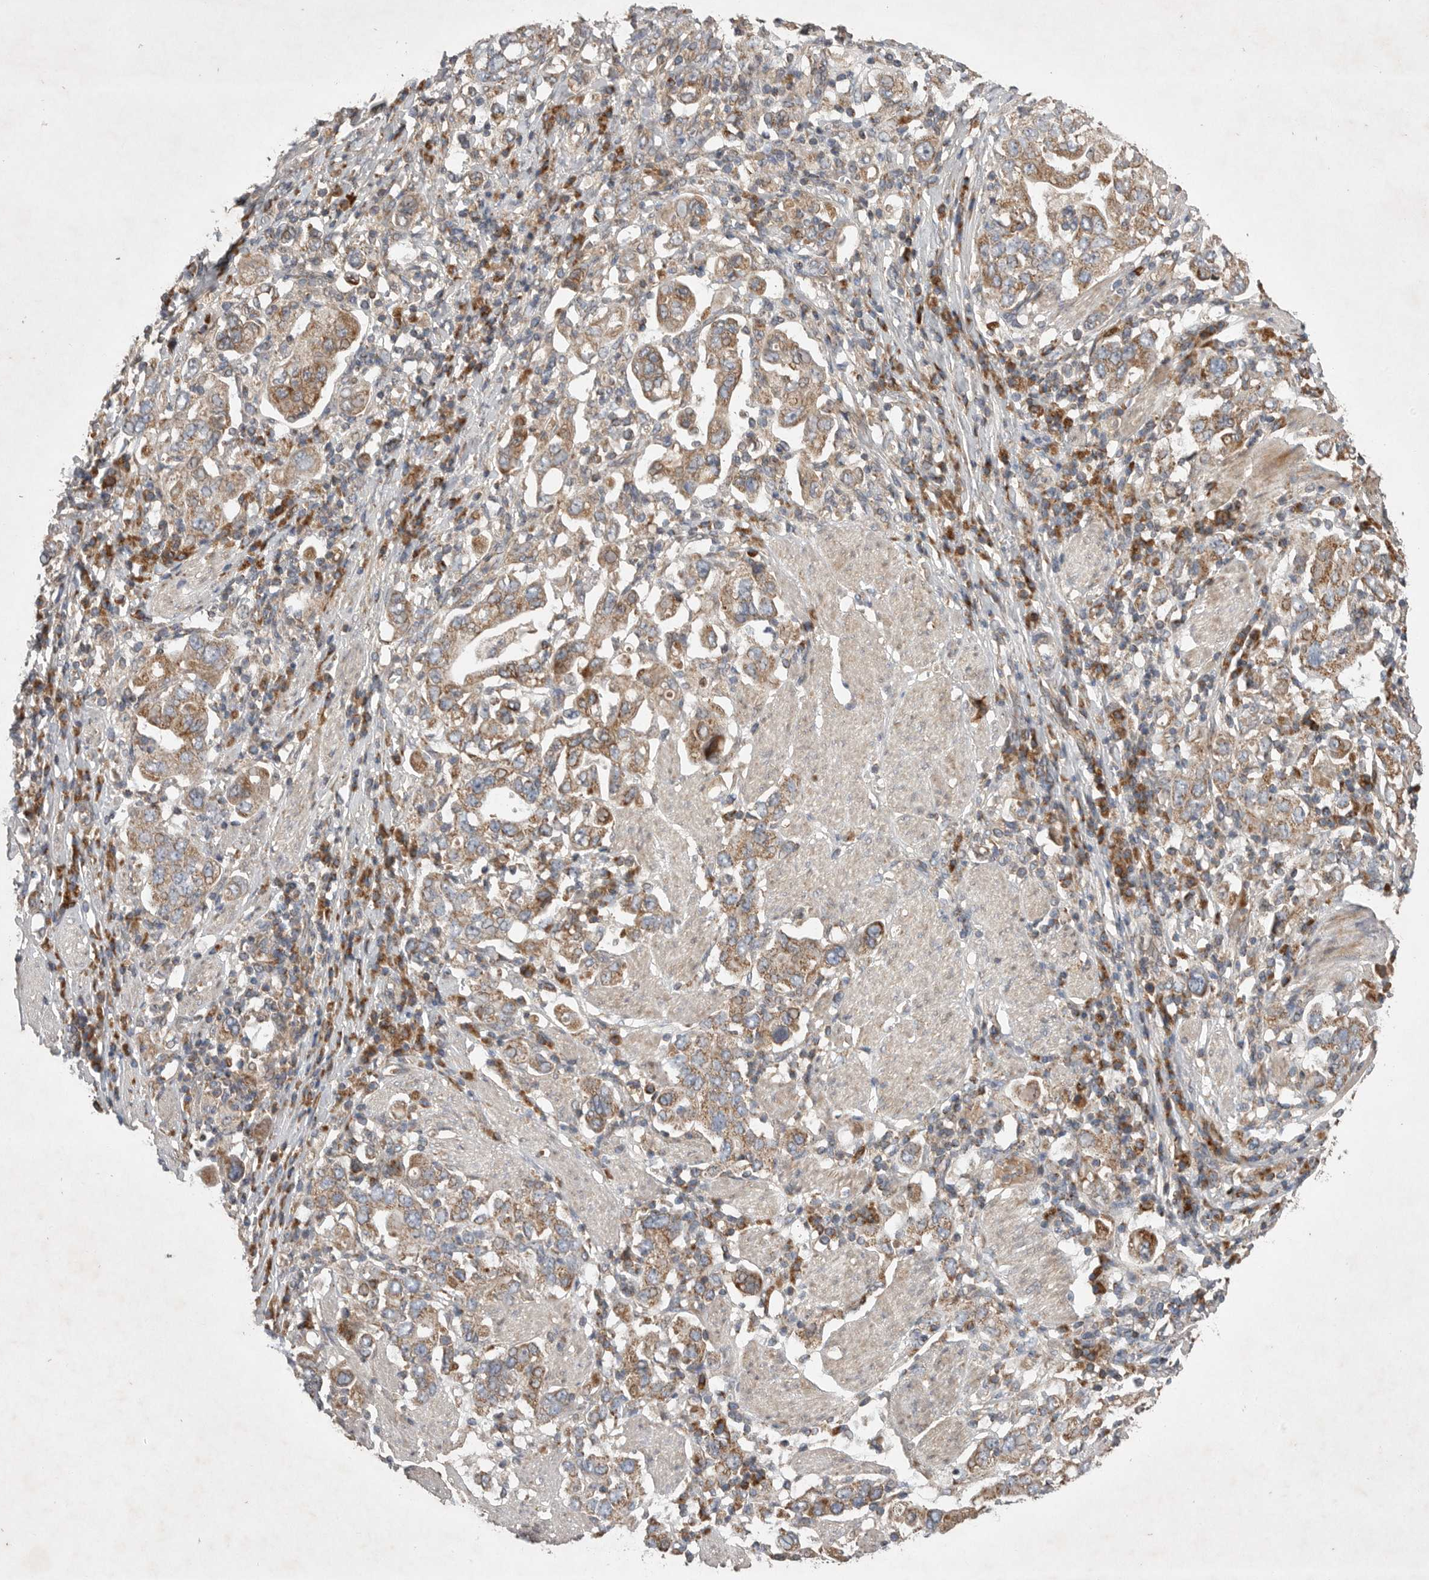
{"staining": {"intensity": "moderate", "quantity": ">75%", "location": "cytoplasmic/membranous"}, "tissue": "stomach cancer", "cell_type": "Tumor cells", "image_type": "cancer", "snomed": [{"axis": "morphology", "description": "Adenocarcinoma, NOS"}, {"axis": "topography", "description": "Stomach, upper"}], "caption": "About >75% of tumor cells in human stomach adenocarcinoma reveal moderate cytoplasmic/membranous protein expression as visualized by brown immunohistochemical staining.", "gene": "KIF21B", "patient": {"sex": "male", "age": 62}}